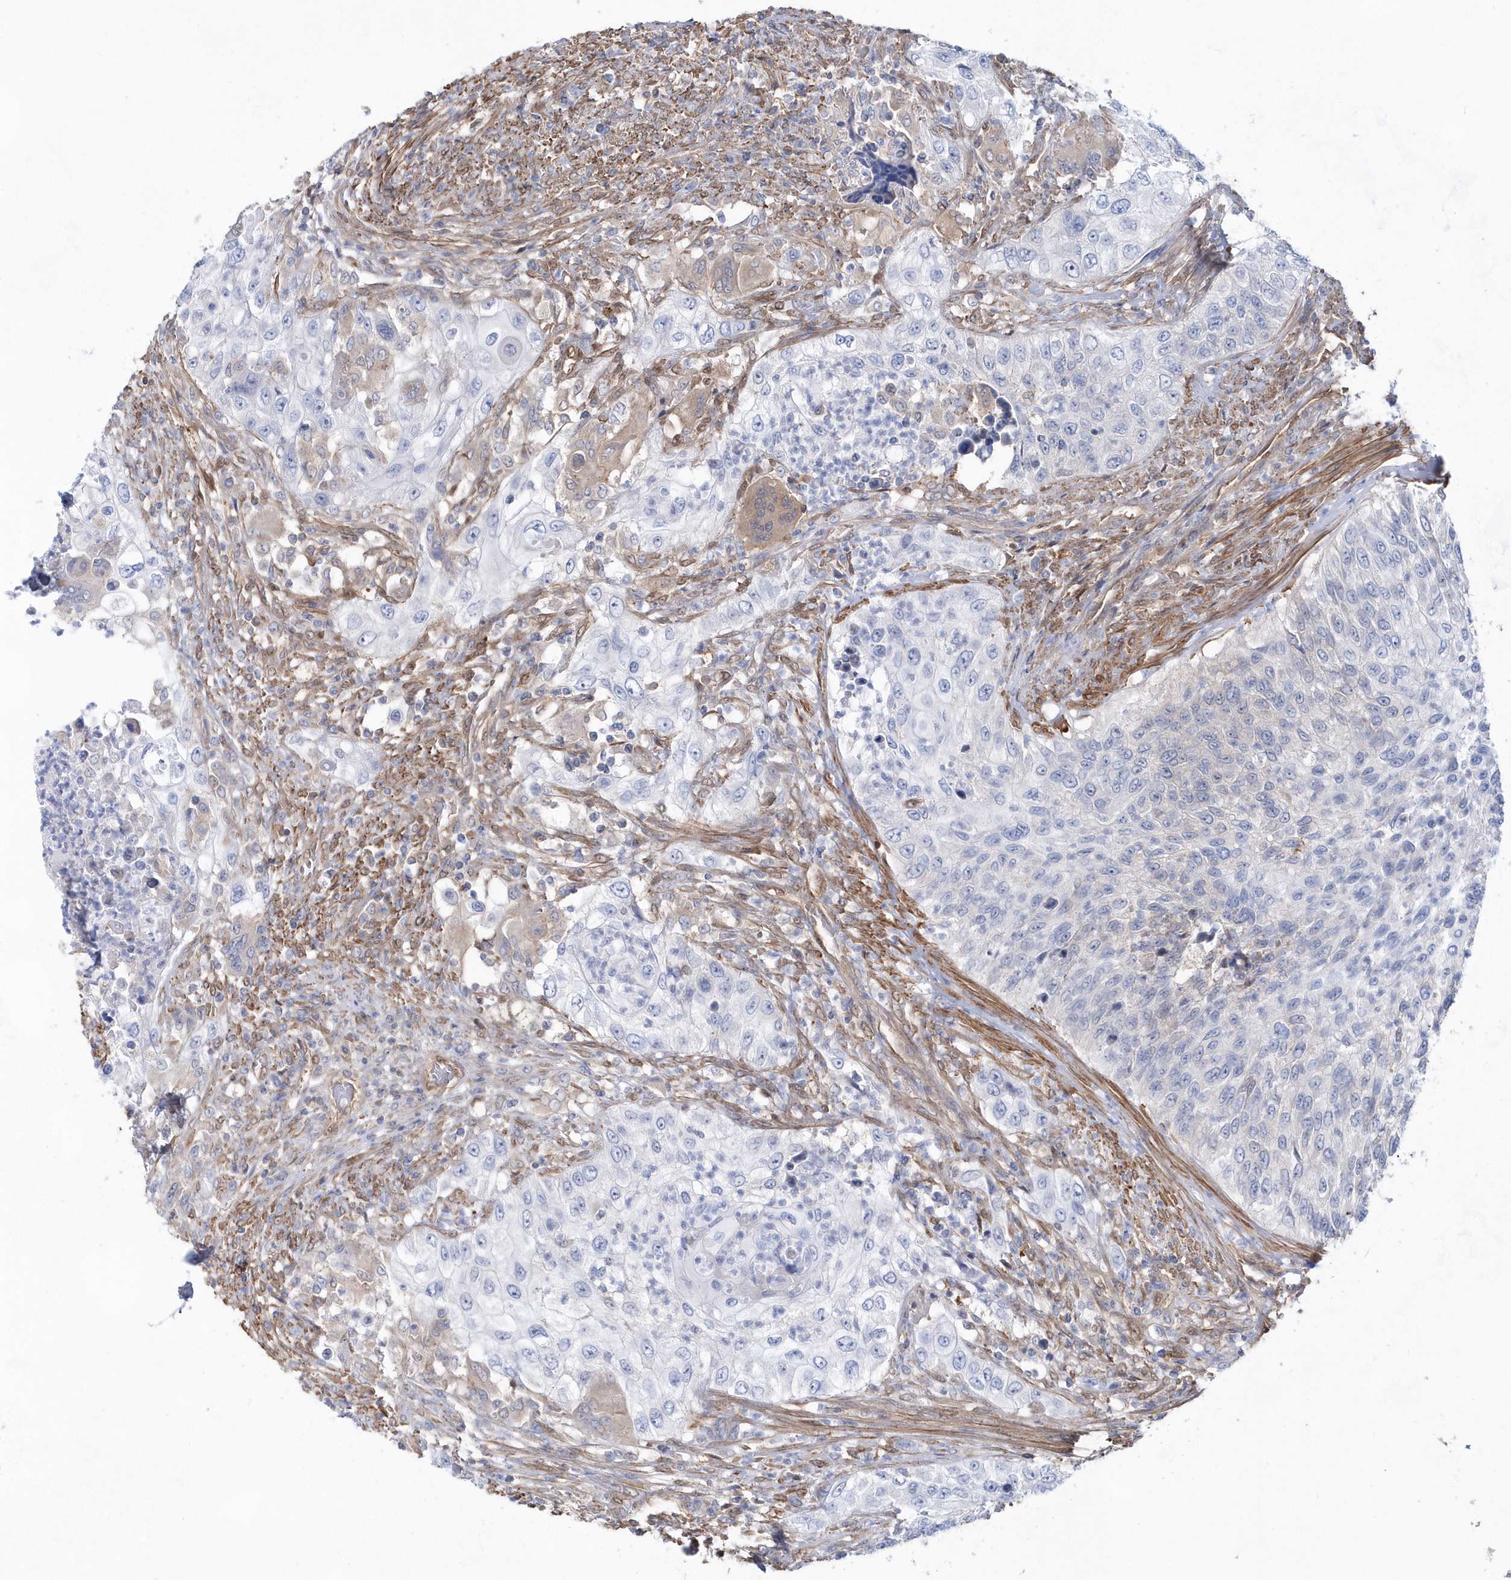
{"staining": {"intensity": "negative", "quantity": "none", "location": "none"}, "tissue": "urothelial cancer", "cell_type": "Tumor cells", "image_type": "cancer", "snomed": [{"axis": "morphology", "description": "Urothelial carcinoma, High grade"}, {"axis": "topography", "description": "Urinary bladder"}], "caption": "DAB (3,3'-diaminobenzidine) immunohistochemical staining of human urothelial cancer exhibits no significant expression in tumor cells.", "gene": "BDH2", "patient": {"sex": "female", "age": 60}}